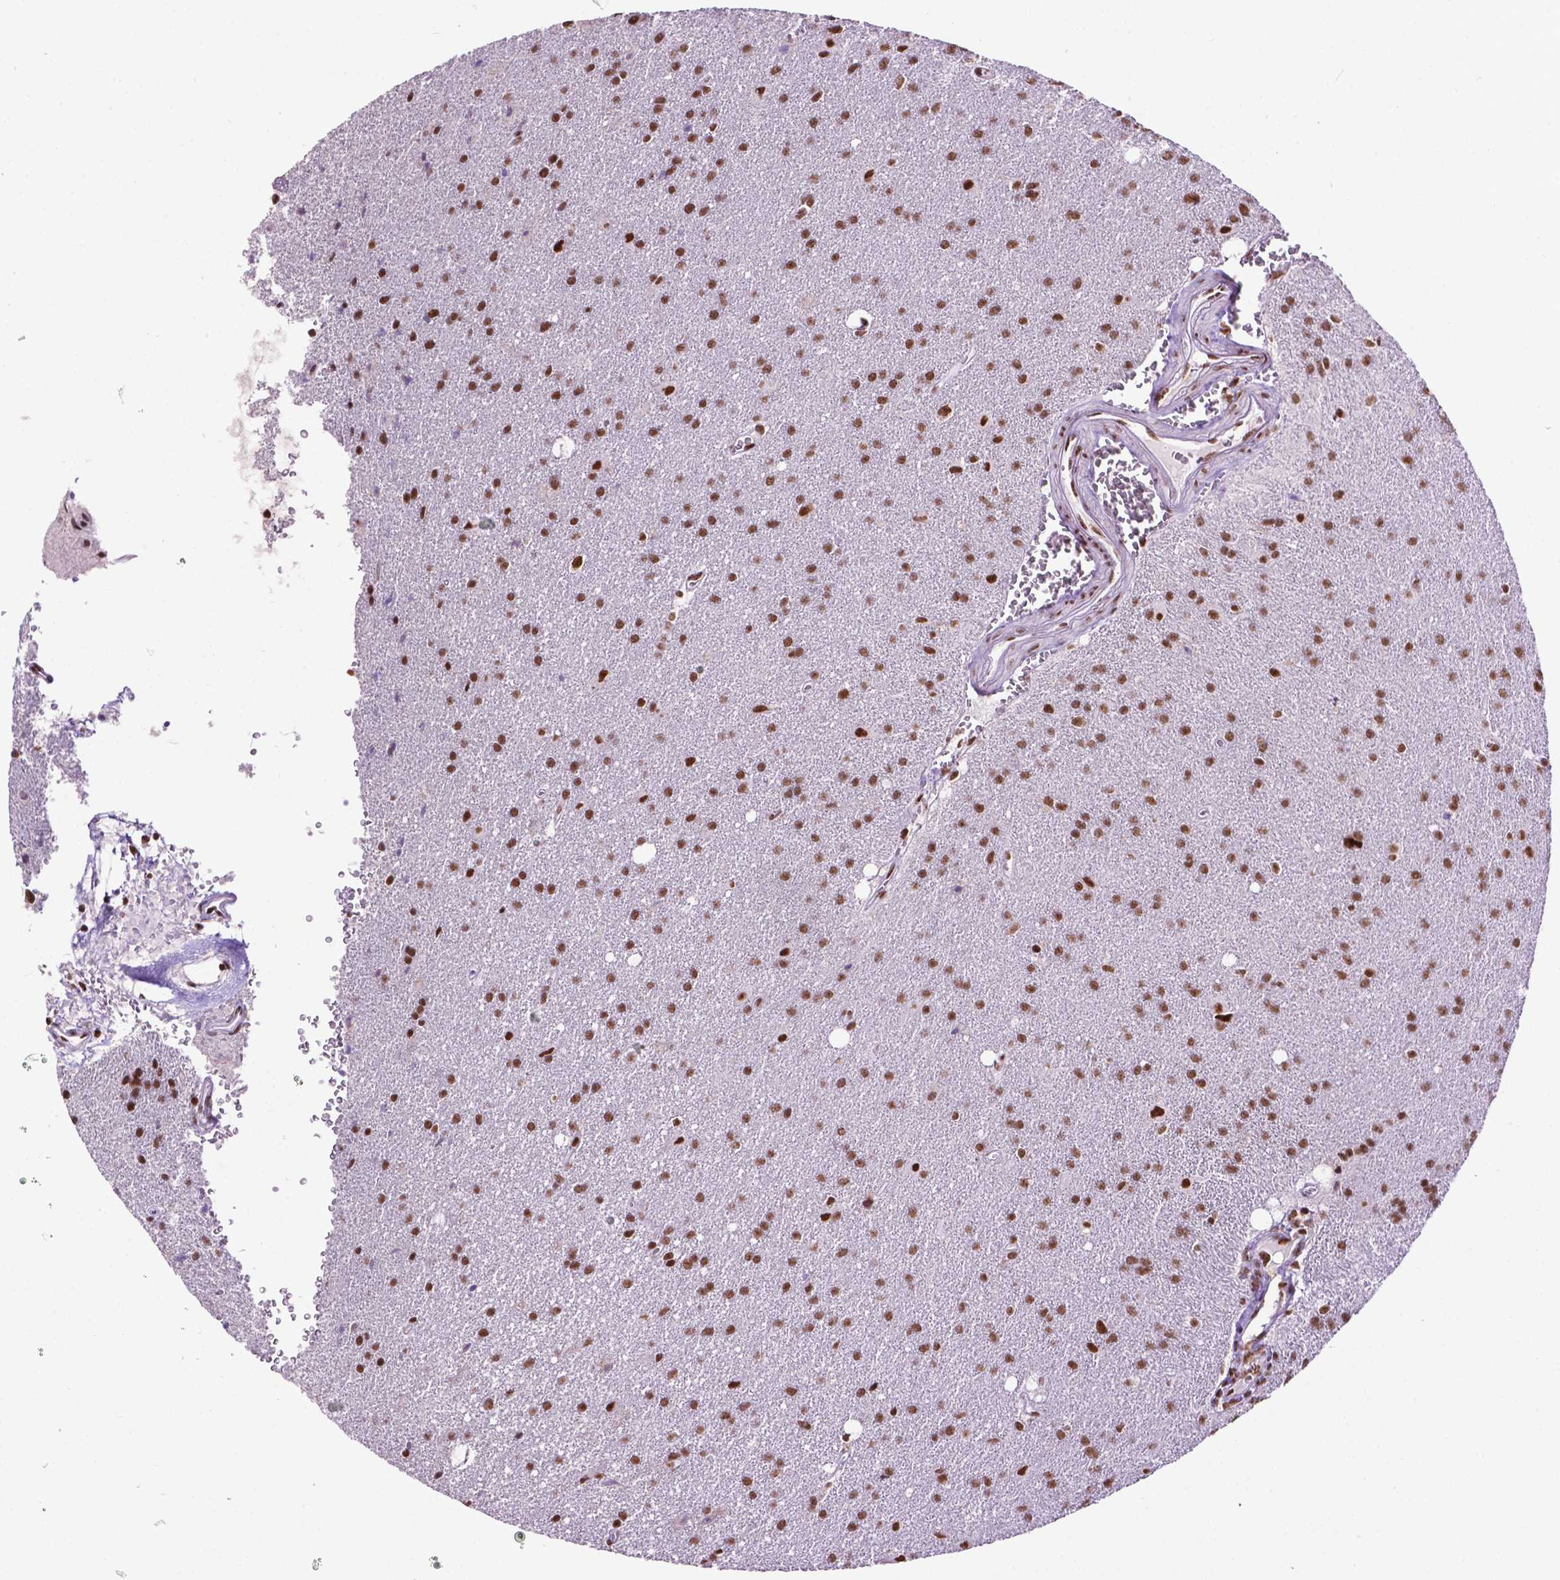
{"staining": {"intensity": "strong", "quantity": ">75%", "location": "nuclear"}, "tissue": "glioma", "cell_type": "Tumor cells", "image_type": "cancer", "snomed": [{"axis": "morphology", "description": "Glioma, malignant, Low grade"}, {"axis": "topography", "description": "Brain"}], "caption": "Low-grade glioma (malignant) tissue shows strong nuclear positivity in about >75% of tumor cells, visualized by immunohistochemistry.", "gene": "CCAR2", "patient": {"sex": "male", "age": 58}}